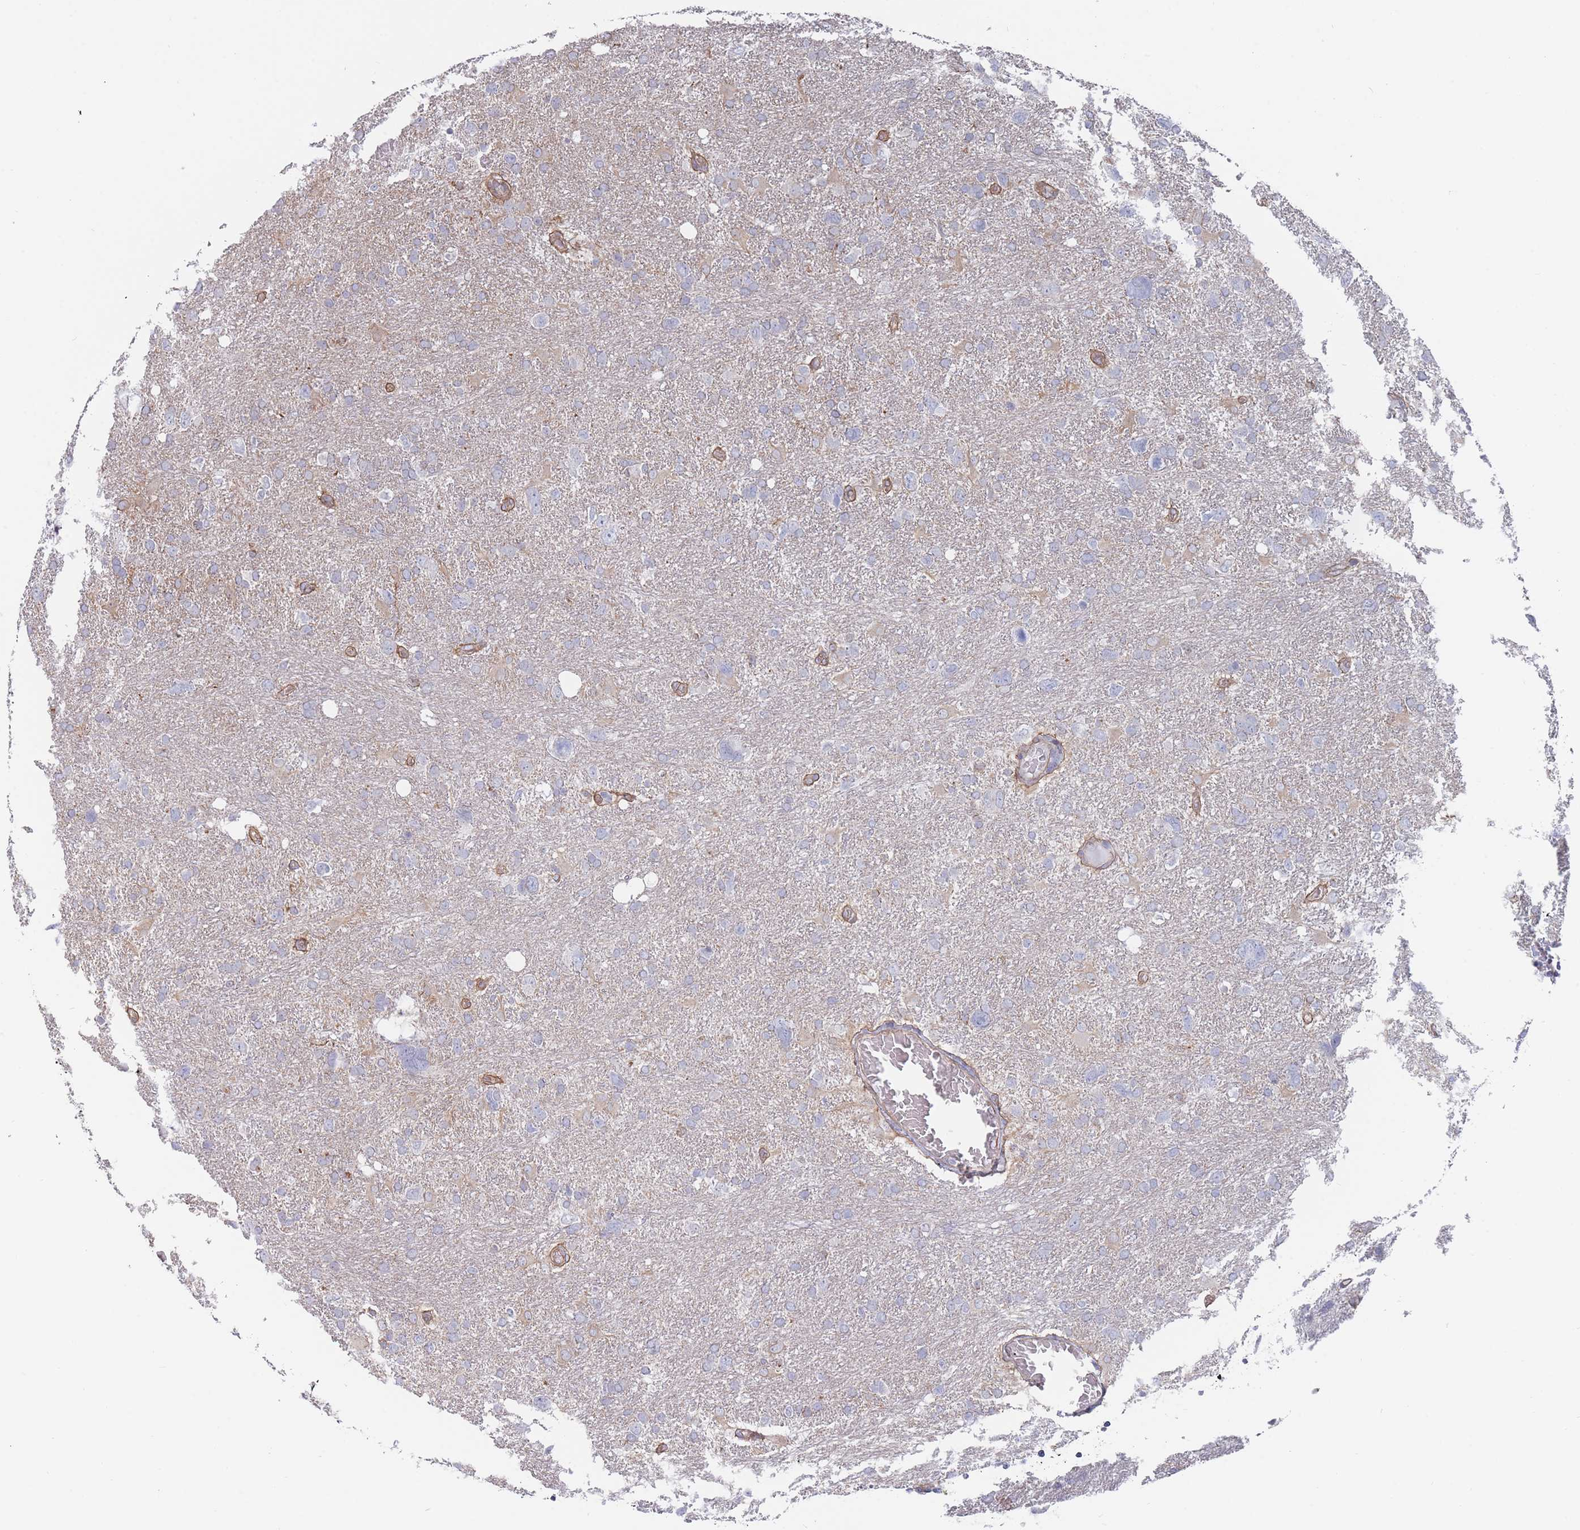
{"staining": {"intensity": "negative", "quantity": "none", "location": "none"}, "tissue": "glioma", "cell_type": "Tumor cells", "image_type": "cancer", "snomed": [{"axis": "morphology", "description": "Glioma, malignant, High grade"}, {"axis": "topography", "description": "Brain"}], "caption": "Immunohistochemical staining of malignant glioma (high-grade) shows no significant expression in tumor cells.", "gene": "SLC1A6", "patient": {"sex": "male", "age": 61}}